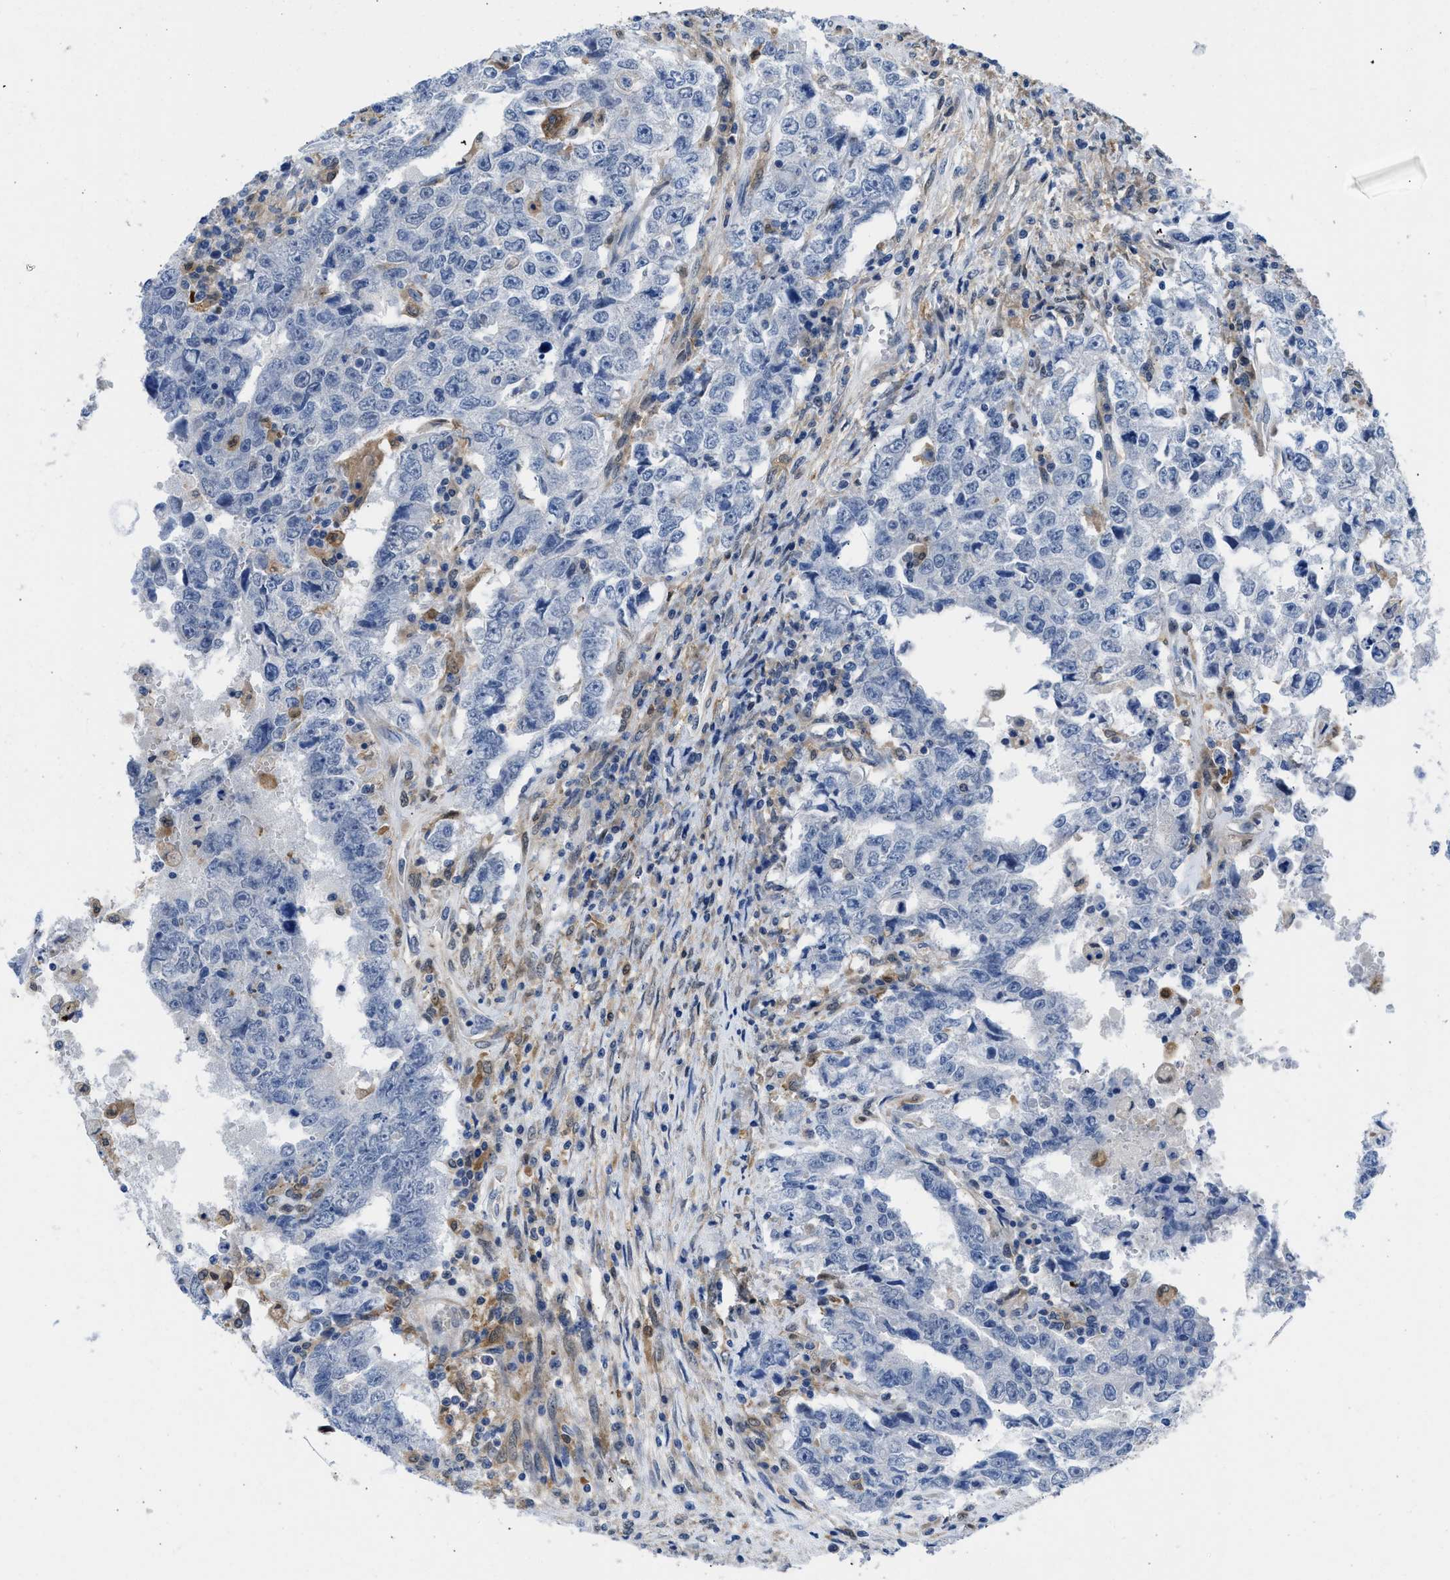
{"staining": {"intensity": "negative", "quantity": "none", "location": "none"}, "tissue": "testis cancer", "cell_type": "Tumor cells", "image_type": "cancer", "snomed": [{"axis": "morphology", "description": "Carcinoma, Embryonal, NOS"}, {"axis": "topography", "description": "Testis"}], "caption": "A photomicrograph of testis cancer (embryonal carcinoma) stained for a protein exhibits no brown staining in tumor cells.", "gene": "CBR1", "patient": {"sex": "male", "age": 26}}